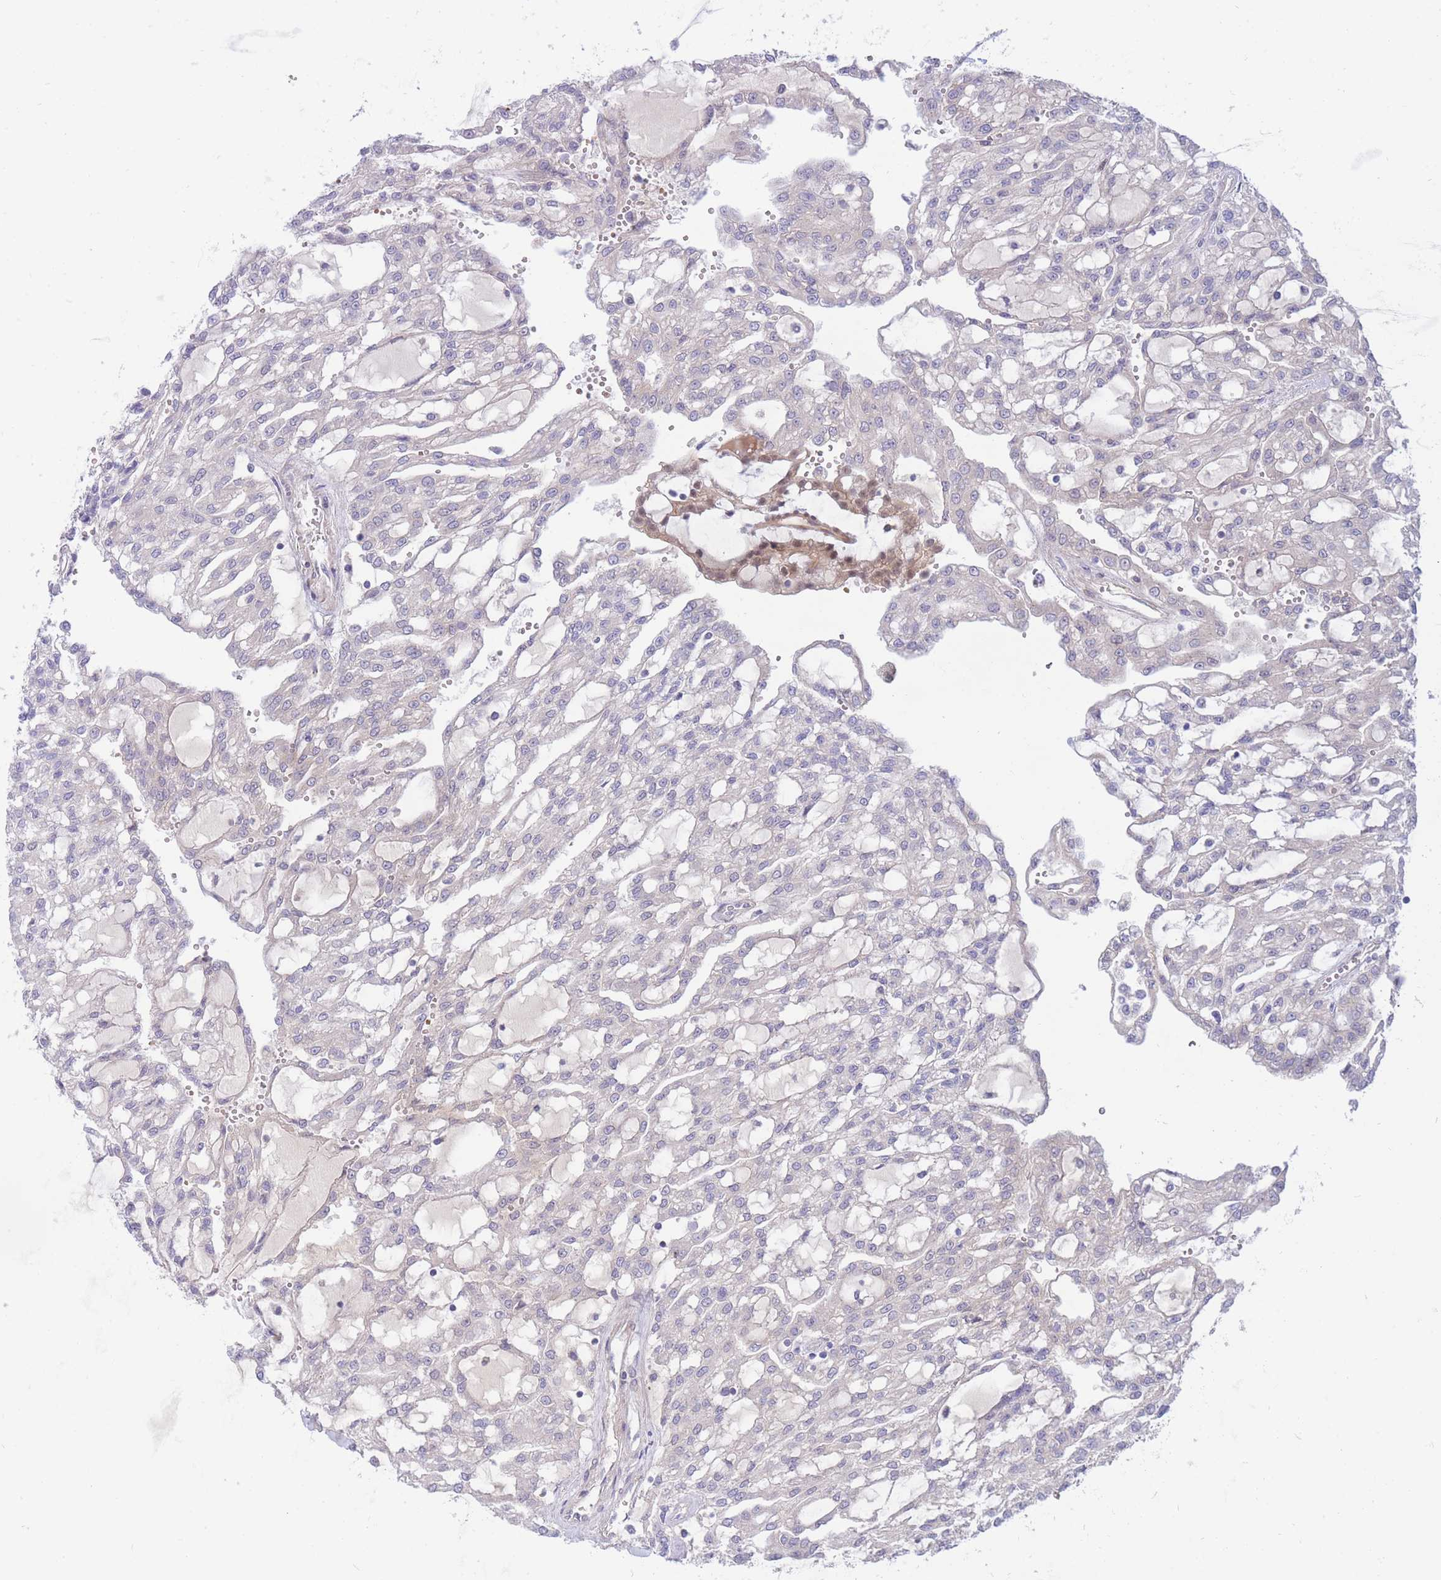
{"staining": {"intensity": "negative", "quantity": "none", "location": "none"}, "tissue": "renal cancer", "cell_type": "Tumor cells", "image_type": "cancer", "snomed": [{"axis": "morphology", "description": "Adenocarcinoma, NOS"}, {"axis": "topography", "description": "Kidney"}], "caption": "Protein analysis of renal adenocarcinoma displays no significant positivity in tumor cells. (DAB IHC with hematoxylin counter stain).", "gene": "APOL4", "patient": {"sex": "male", "age": 63}}